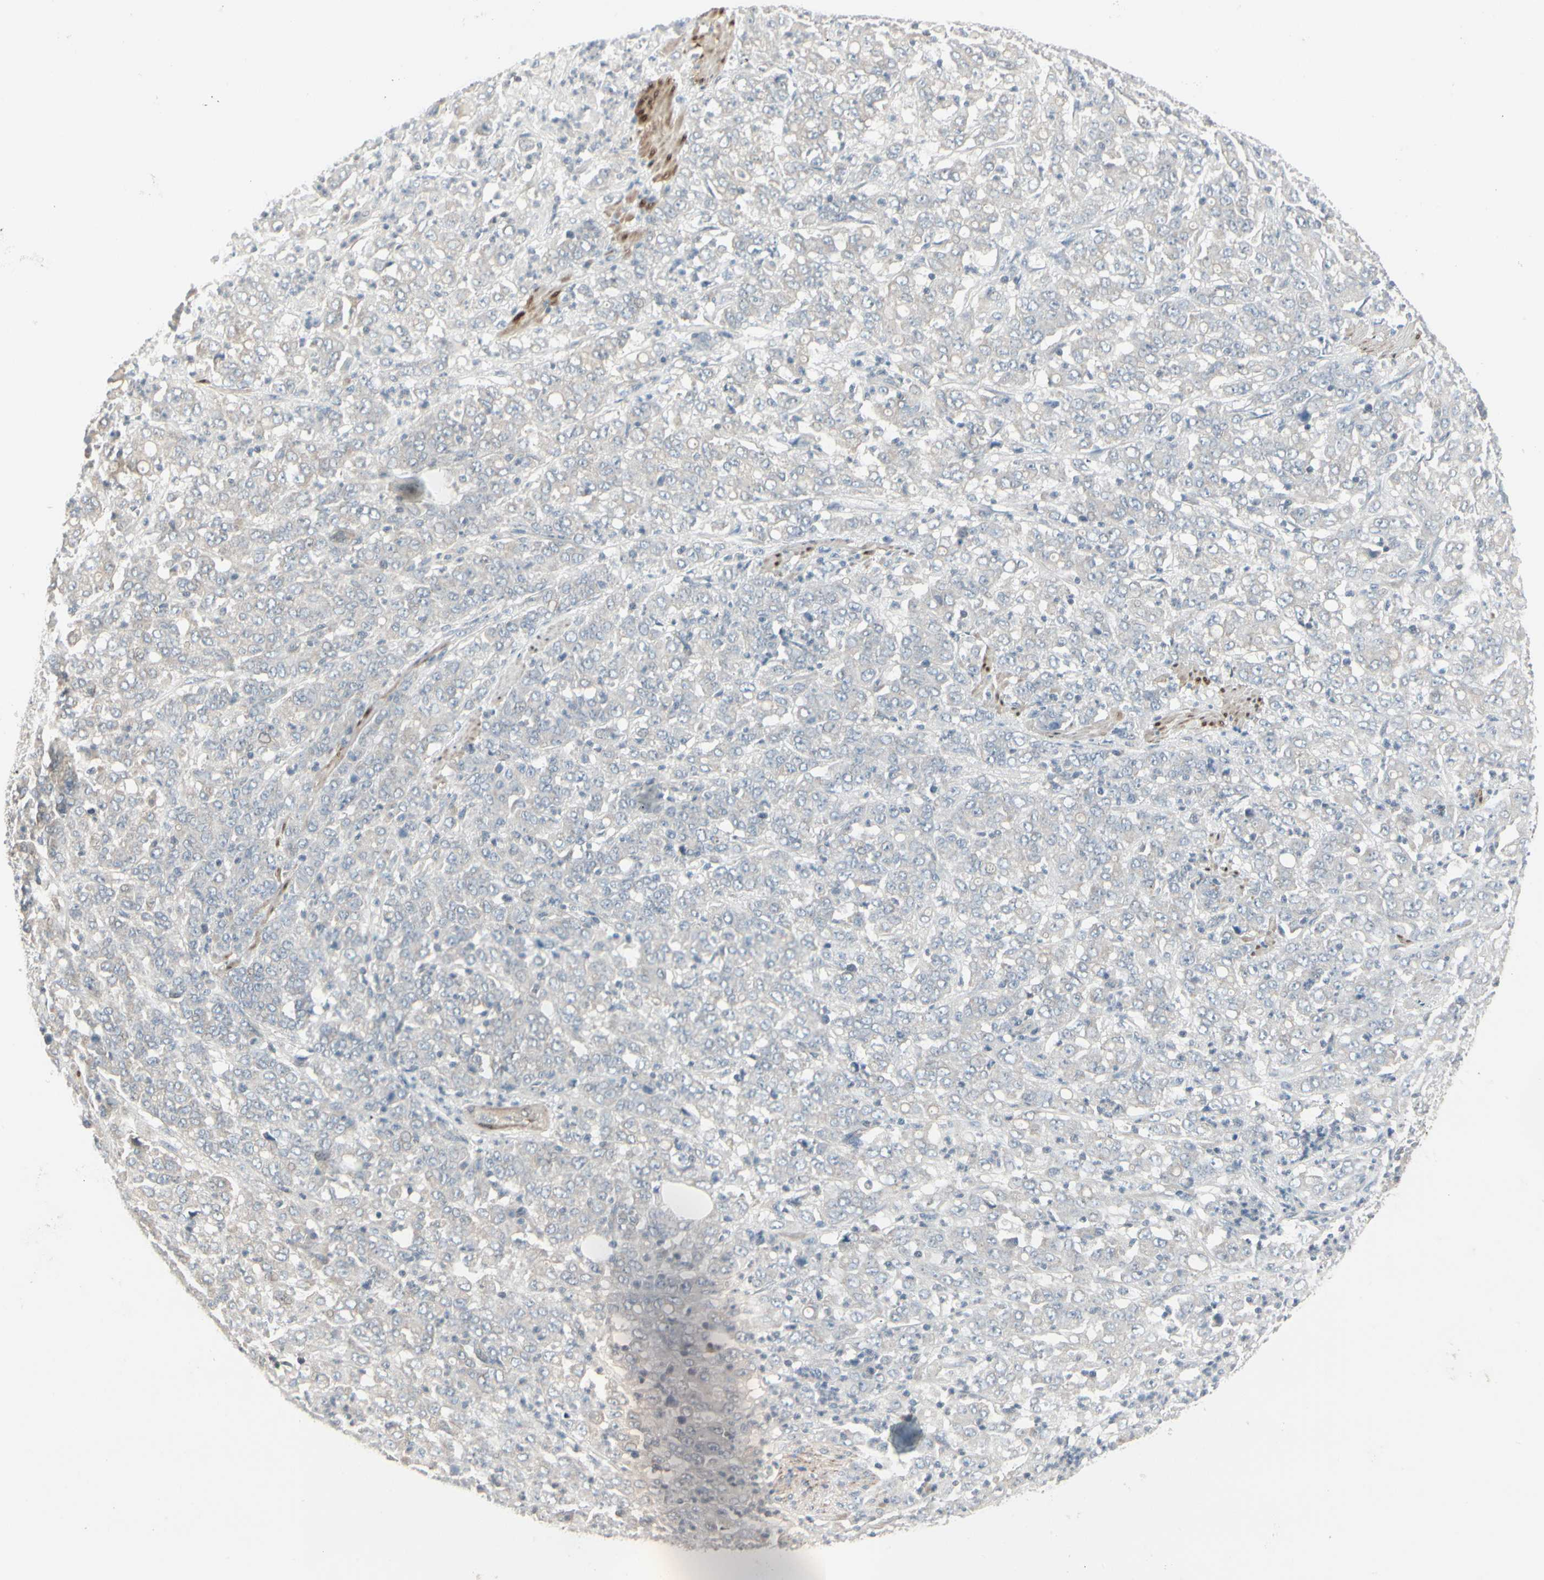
{"staining": {"intensity": "negative", "quantity": "none", "location": "none"}, "tissue": "stomach cancer", "cell_type": "Tumor cells", "image_type": "cancer", "snomed": [{"axis": "morphology", "description": "Adenocarcinoma, NOS"}, {"axis": "topography", "description": "Stomach, lower"}], "caption": "There is no significant positivity in tumor cells of stomach cancer (adenocarcinoma).", "gene": "DMPK", "patient": {"sex": "female", "age": 71}}